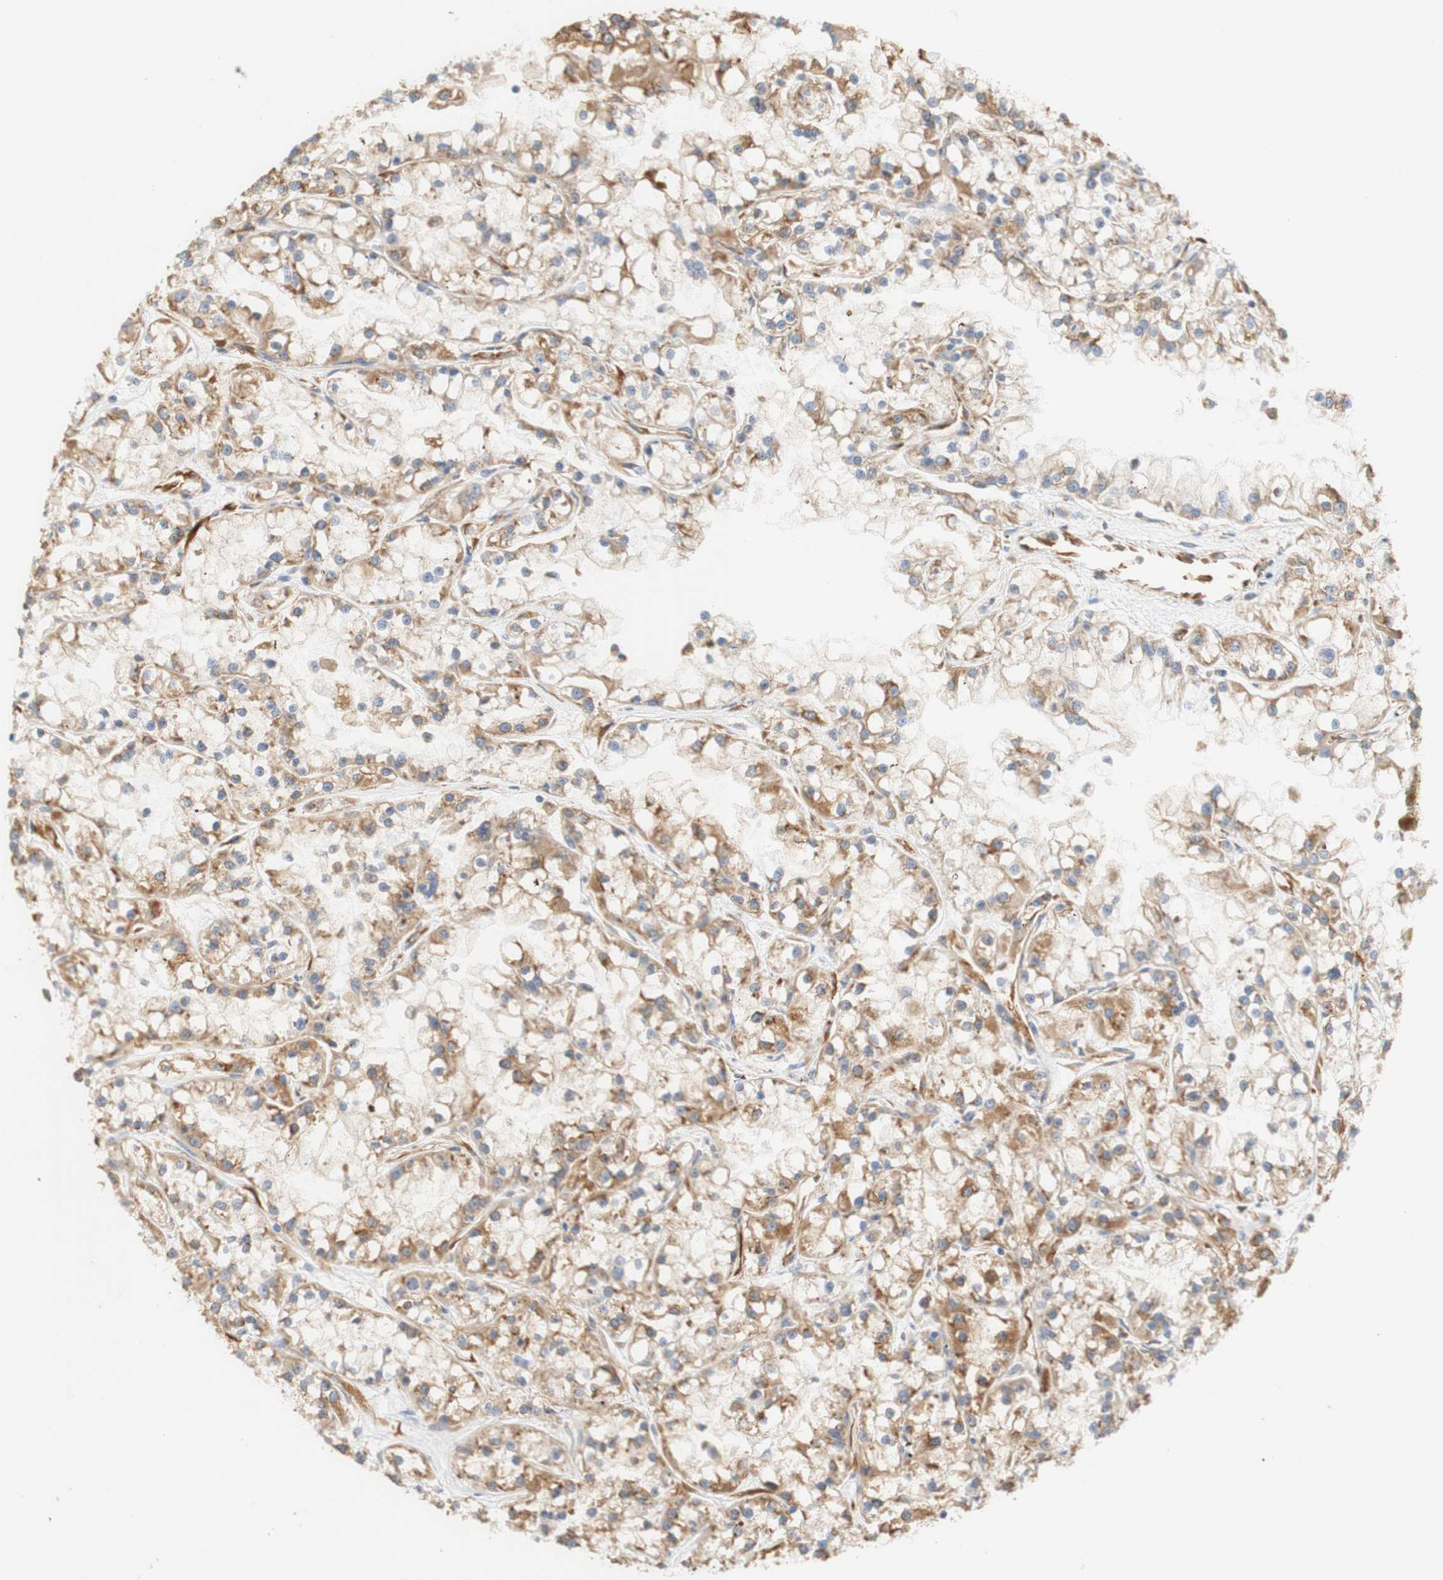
{"staining": {"intensity": "moderate", "quantity": ">75%", "location": "cytoplasmic/membranous"}, "tissue": "renal cancer", "cell_type": "Tumor cells", "image_type": "cancer", "snomed": [{"axis": "morphology", "description": "Adenocarcinoma, NOS"}, {"axis": "topography", "description": "Kidney"}], "caption": "Immunohistochemistry micrograph of neoplastic tissue: renal cancer (adenocarcinoma) stained using immunohistochemistry (IHC) demonstrates medium levels of moderate protein expression localized specifically in the cytoplasmic/membranous of tumor cells, appearing as a cytoplasmic/membranous brown color.", "gene": "EIF2AK4", "patient": {"sex": "female", "age": 52}}